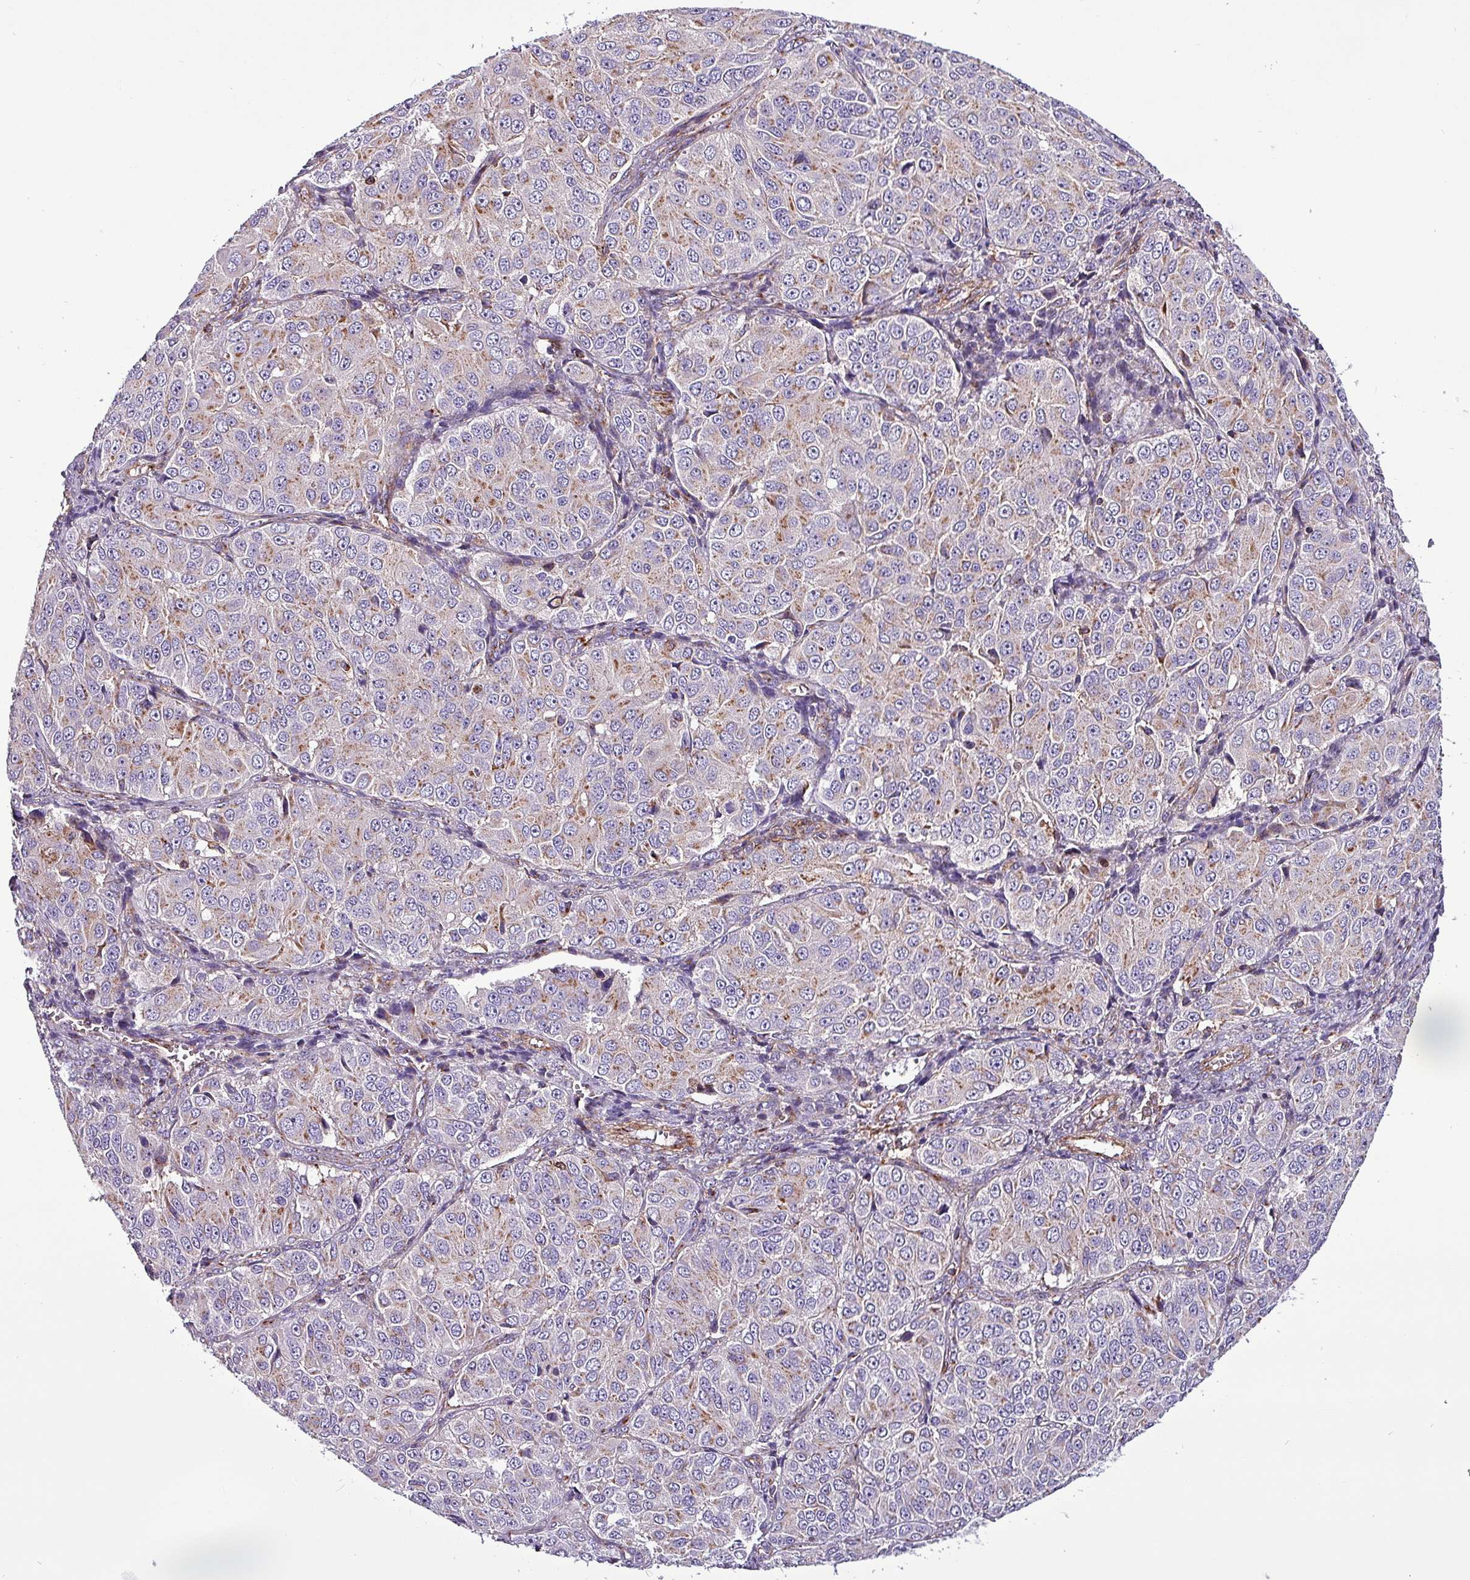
{"staining": {"intensity": "moderate", "quantity": "25%-75%", "location": "cytoplasmic/membranous"}, "tissue": "ovarian cancer", "cell_type": "Tumor cells", "image_type": "cancer", "snomed": [{"axis": "morphology", "description": "Carcinoma, endometroid"}, {"axis": "topography", "description": "Ovary"}], "caption": "DAB immunohistochemical staining of ovarian cancer (endometroid carcinoma) exhibits moderate cytoplasmic/membranous protein expression in approximately 25%-75% of tumor cells.", "gene": "VAMP4", "patient": {"sex": "female", "age": 51}}